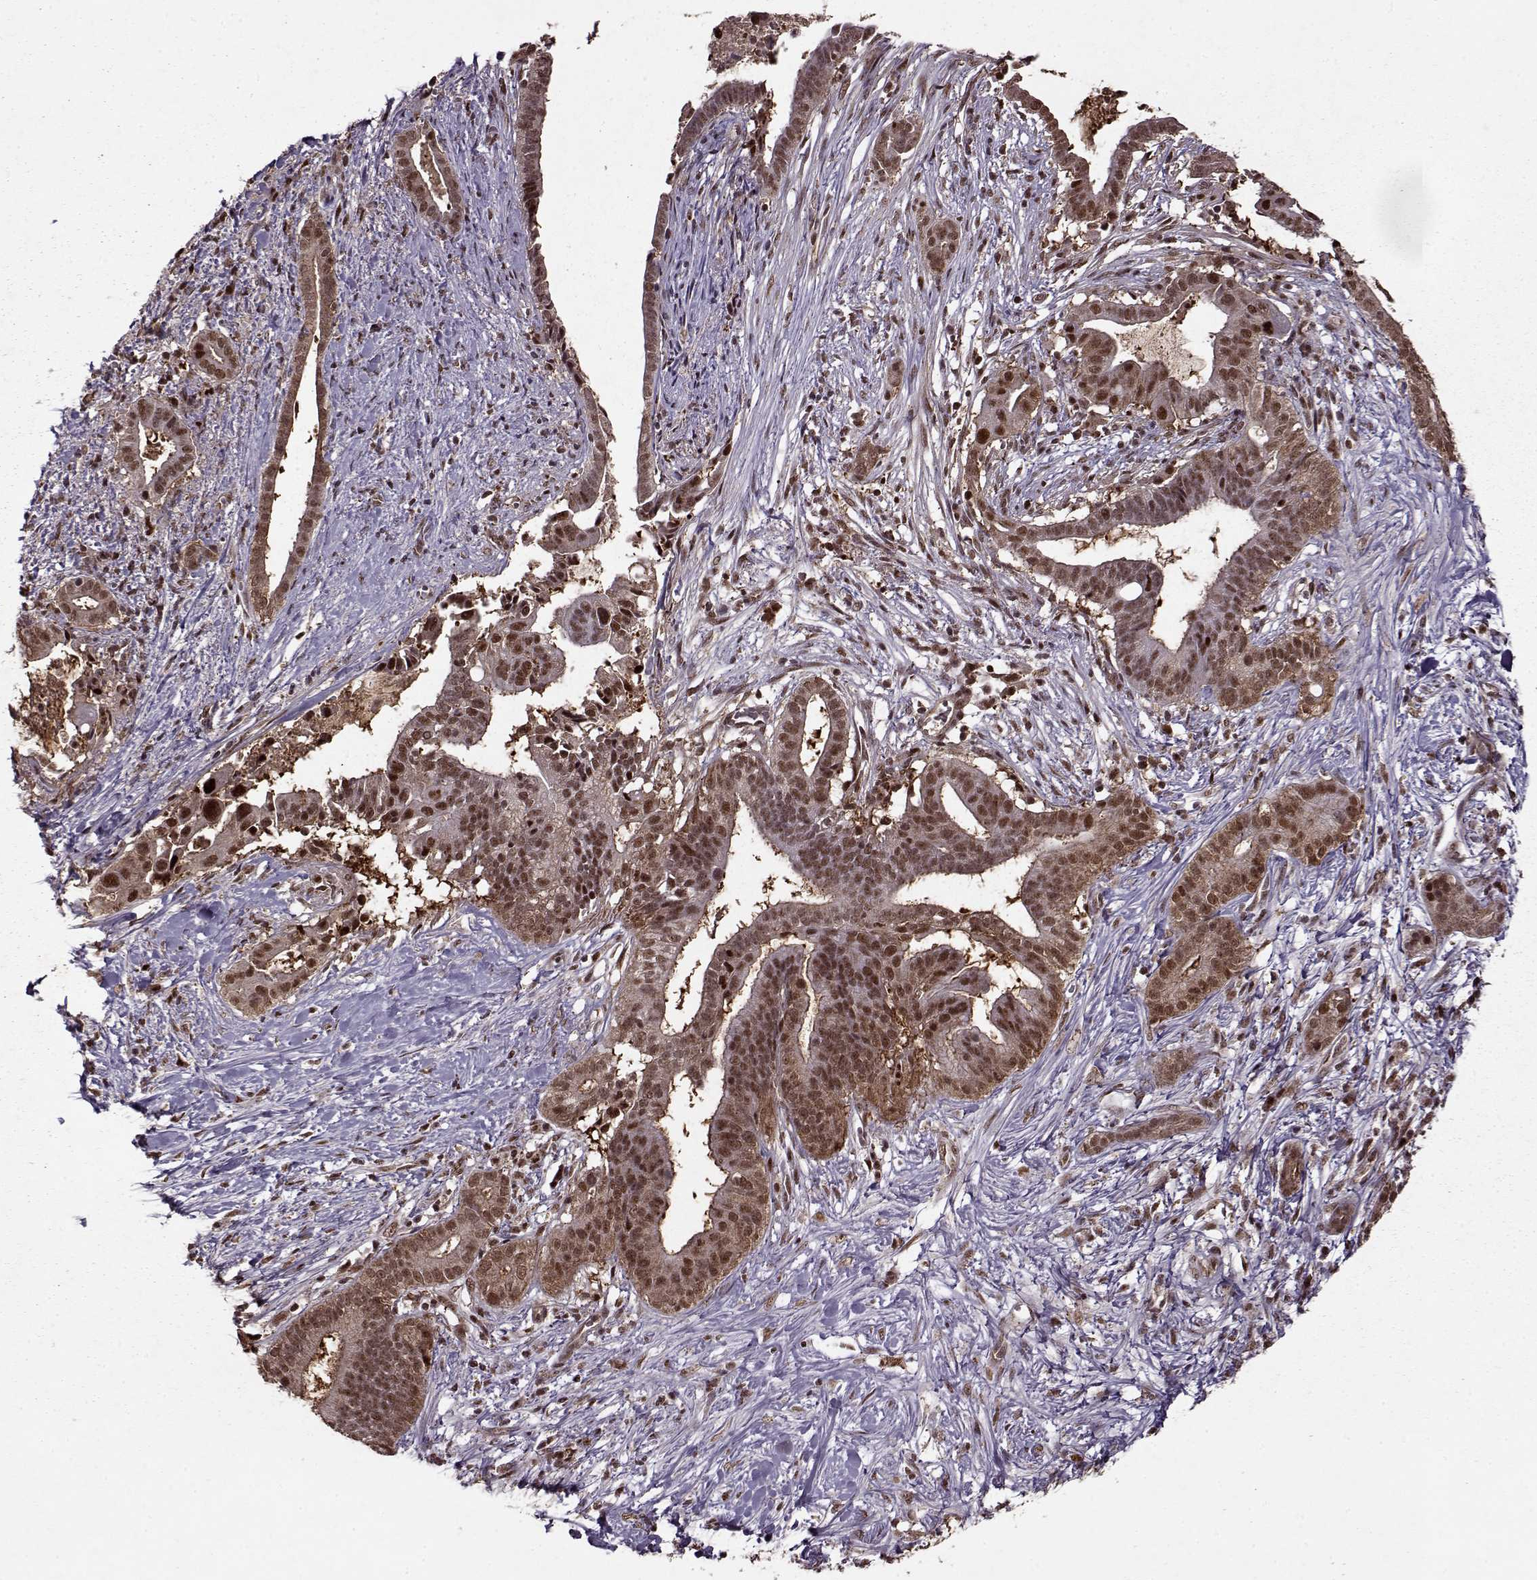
{"staining": {"intensity": "strong", "quantity": ">75%", "location": "cytoplasmic/membranous,nuclear"}, "tissue": "pancreatic cancer", "cell_type": "Tumor cells", "image_type": "cancer", "snomed": [{"axis": "morphology", "description": "Adenocarcinoma, NOS"}, {"axis": "topography", "description": "Pancreas"}], "caption": "Approximately >75% of tumor cells in human pancreatic cancer exhibit strong cytoplasmic/membranous and nuclear protein expression as visualized by brown immunohistochemical staining.", "gene": "PSMA7", "patient": {"sex": "male", "age": 61}}